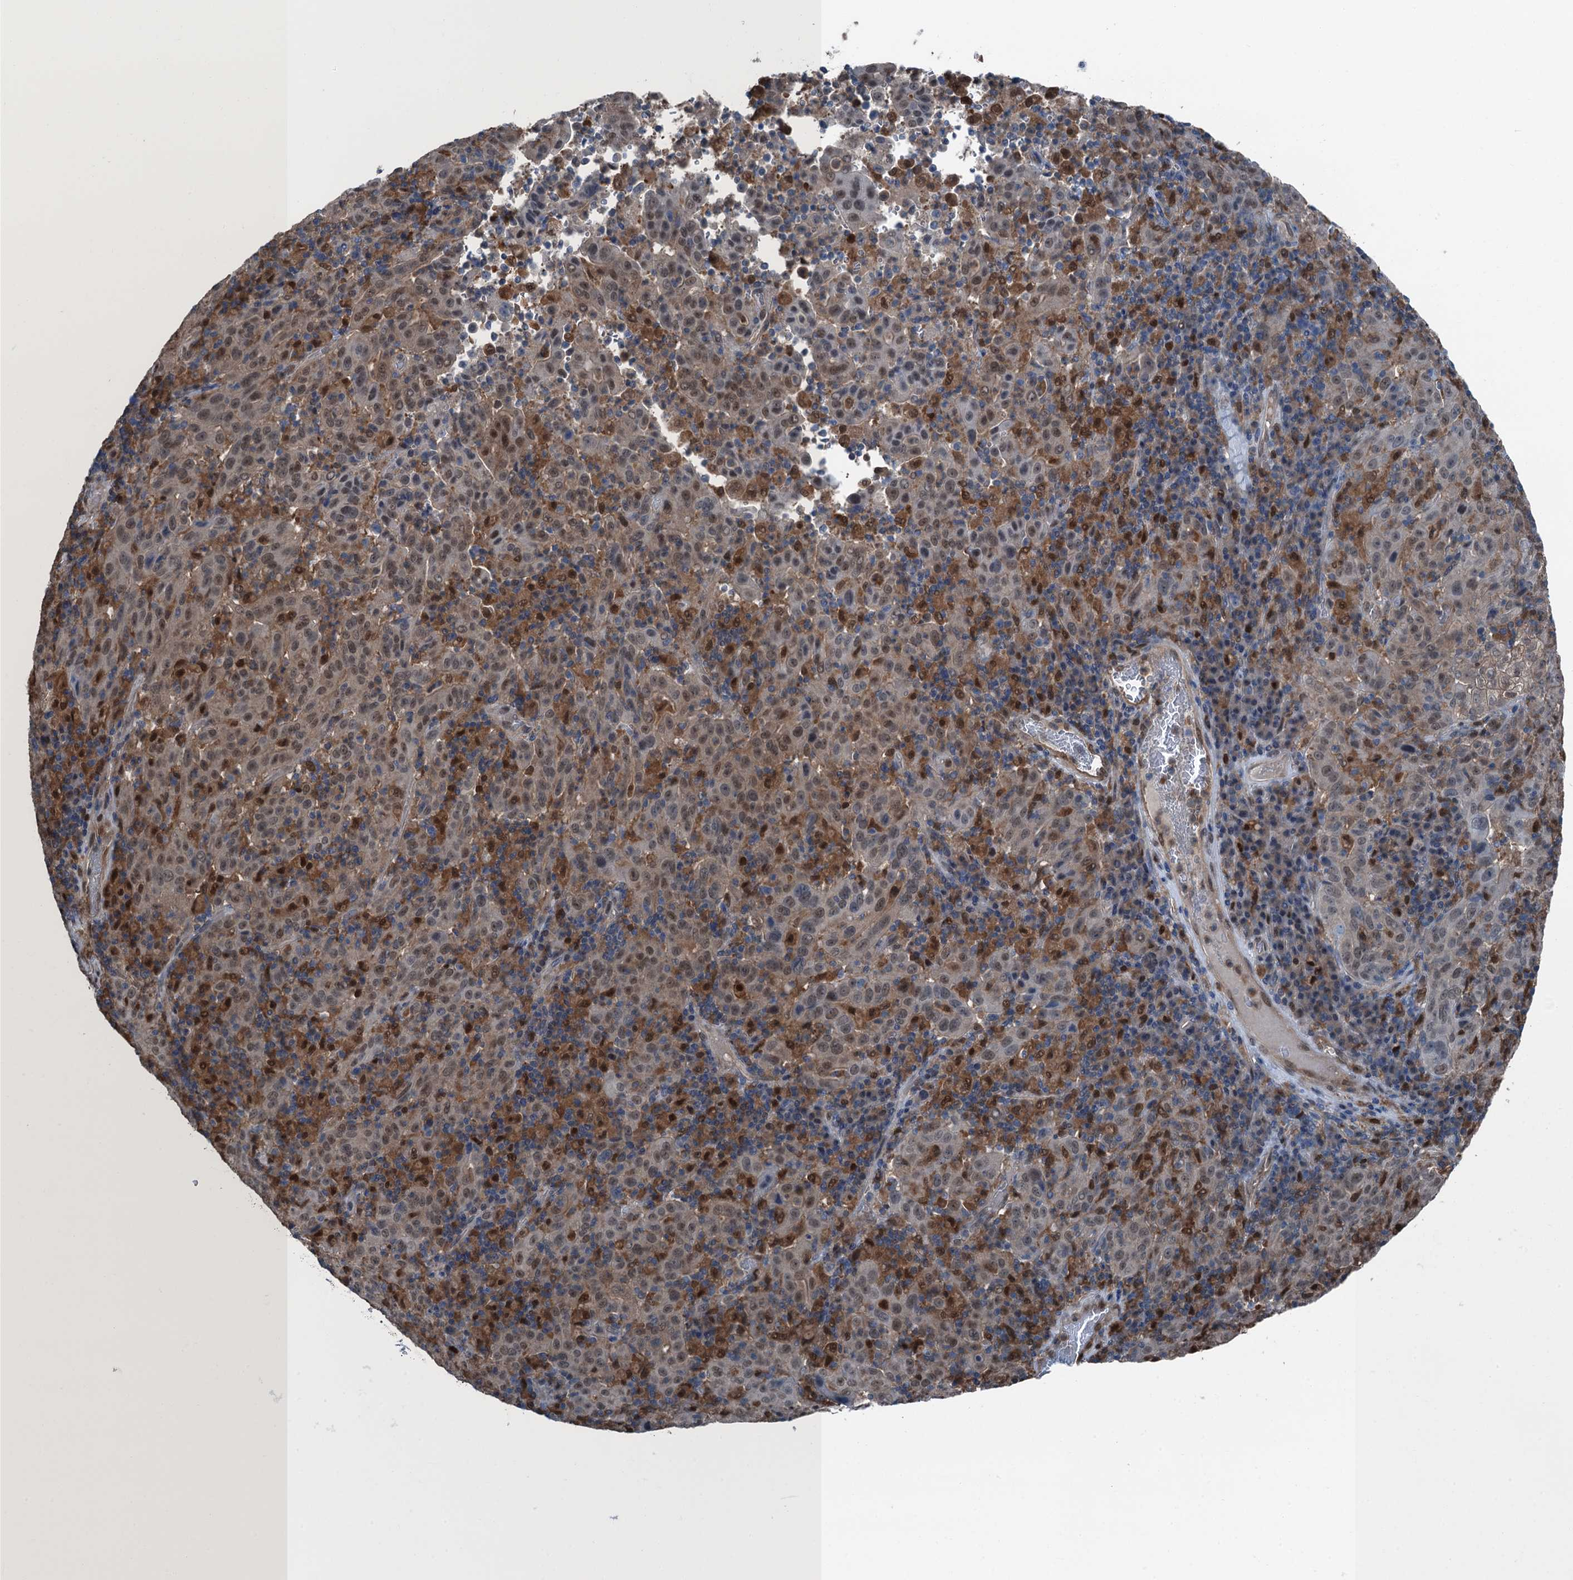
{"staining": {"intensity": "weak", "quantity": "<25%", "location": "nuclear"}, "tissue": "pancreatic cancer", "cell_type": "Tumor cells", "image_type": "cancer", "snomed": [{"axis": "morphology", "description": "Adenocarcinoma, NOS"}, {"axis": "topography", "description": "Pancreas"}], "caption": "Image shows no protein positivity in tumor cells of pancreatic adenocarcinoma tissue.", "gene": "RNH1", "patient": {"sex": "male", "age": 63}}